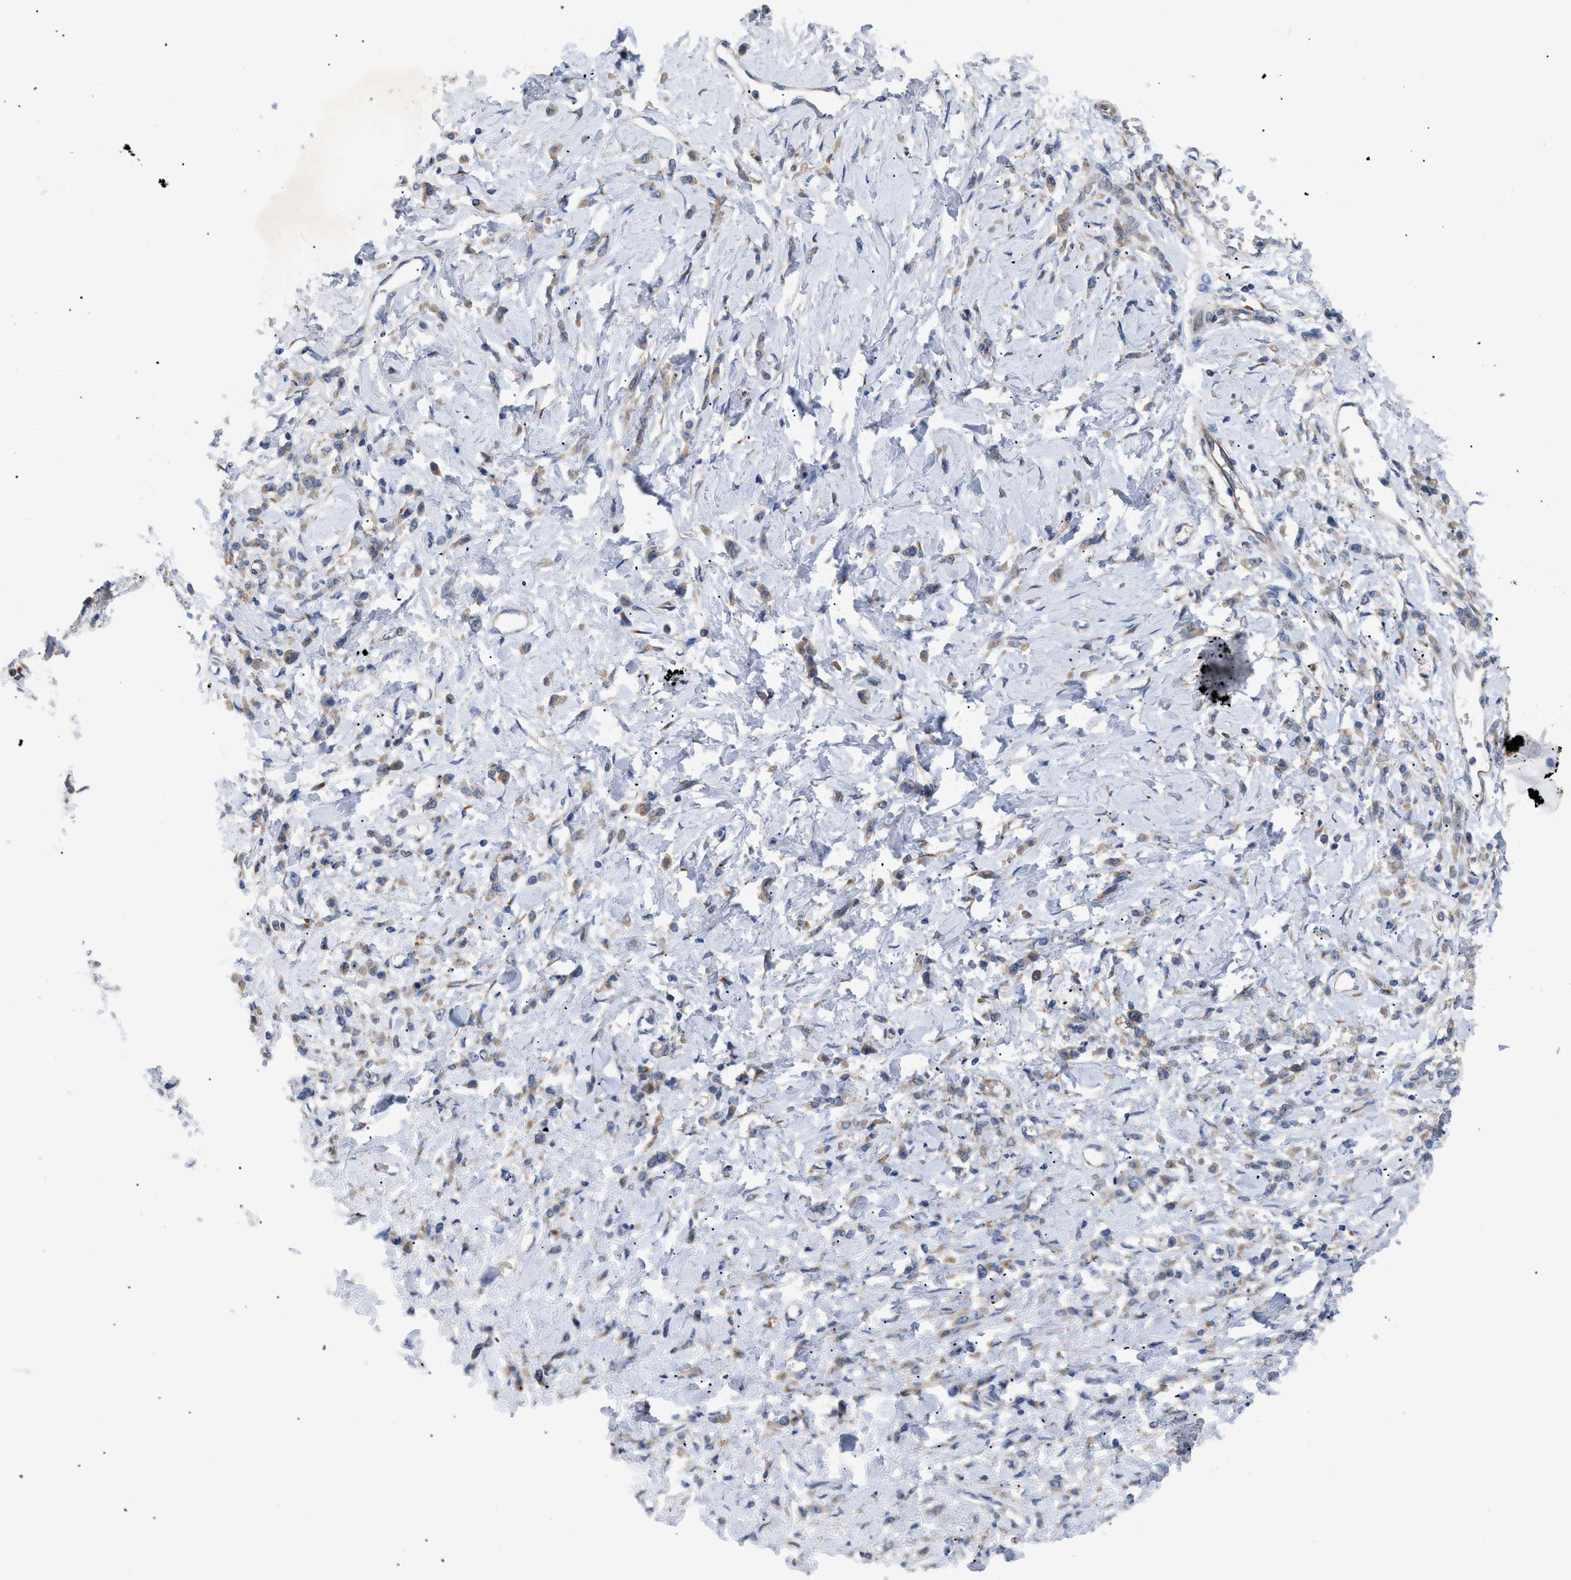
{"staining": {"intensity": "weak", "quantity": "25%-75%", "location": "cytoplasmic/membranous"}, "tissue": "stomach cancer", "cell_type": "Tumor cells", "image_type": "cancer", "snomed": [{"axis": "morphology", "description": "Normal tissue, NOS"}, {"axis": "morphology", "description": "Adenocarcinoma, NOS"}, {"axis": "topography", "description": "Stomach"}], "caption": "An IHC micrograph of neoplastic tissue is shown. Protein staining in brown shows weak cytoplasmic/membranous positivity in stomach adenocarcinoma within tumor cells.", "gene": "SLC50A1", "patient": {"sex": "male", "age": 82}}